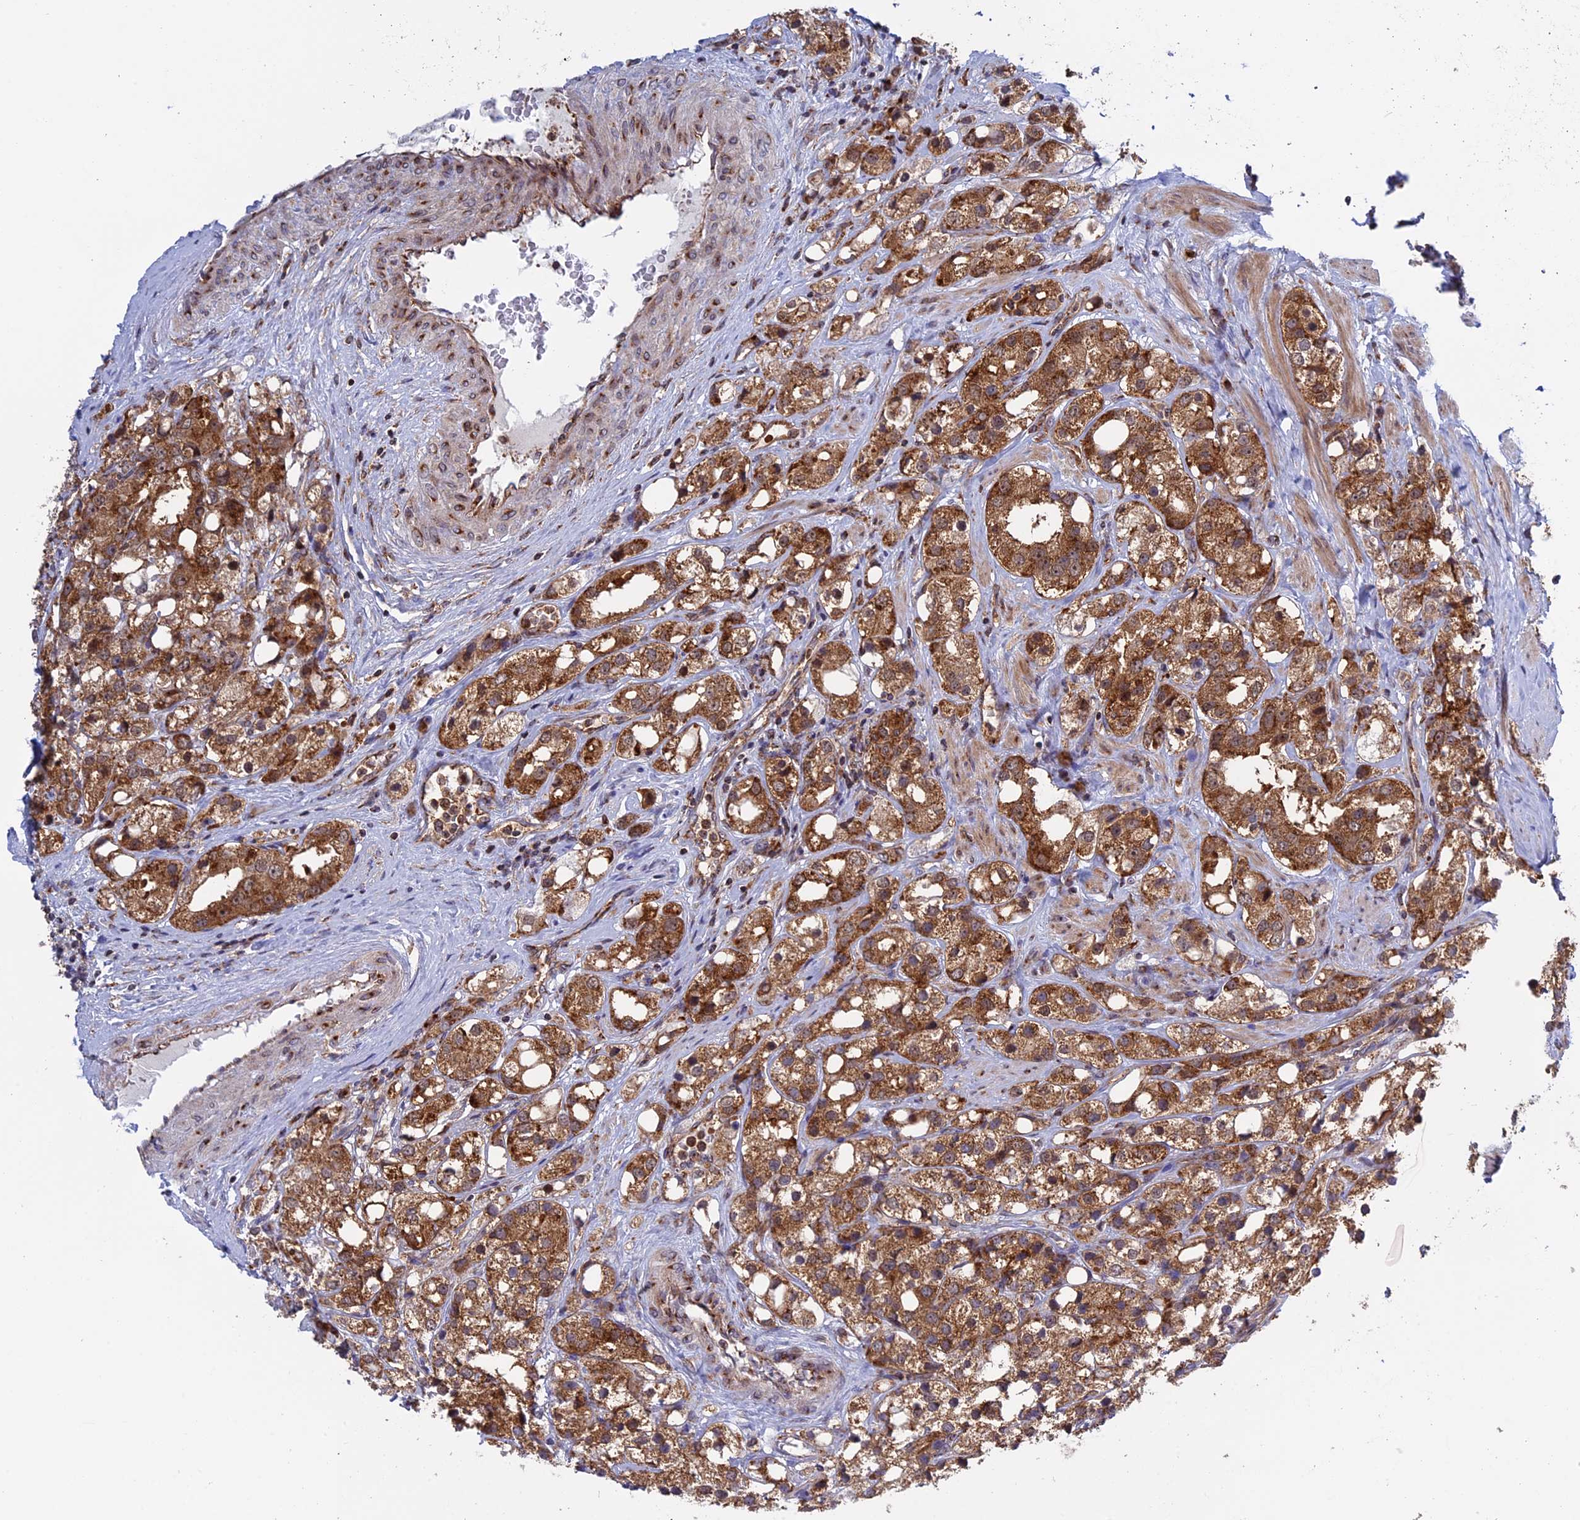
{"staining": {"intensity": "moderate", "quantity": ">75%", "location": "cytoplasmic/membranous"}, "tissue": "prostate cancer", "cell_type": "Tumor cells", "image_type": "cancer", "snomed": [{"axis": "morphology", "description": "Adenocarcinoma, NOS"}, {"axis": "topography", "description": "Prostate"}], "caption": "Prostate cancer stained for a protein displays moderate cytoplasmic/membranous positivity in tumor cells.", "gene": "CLINT1", "patient": {"sex": "male", "age": 79}}